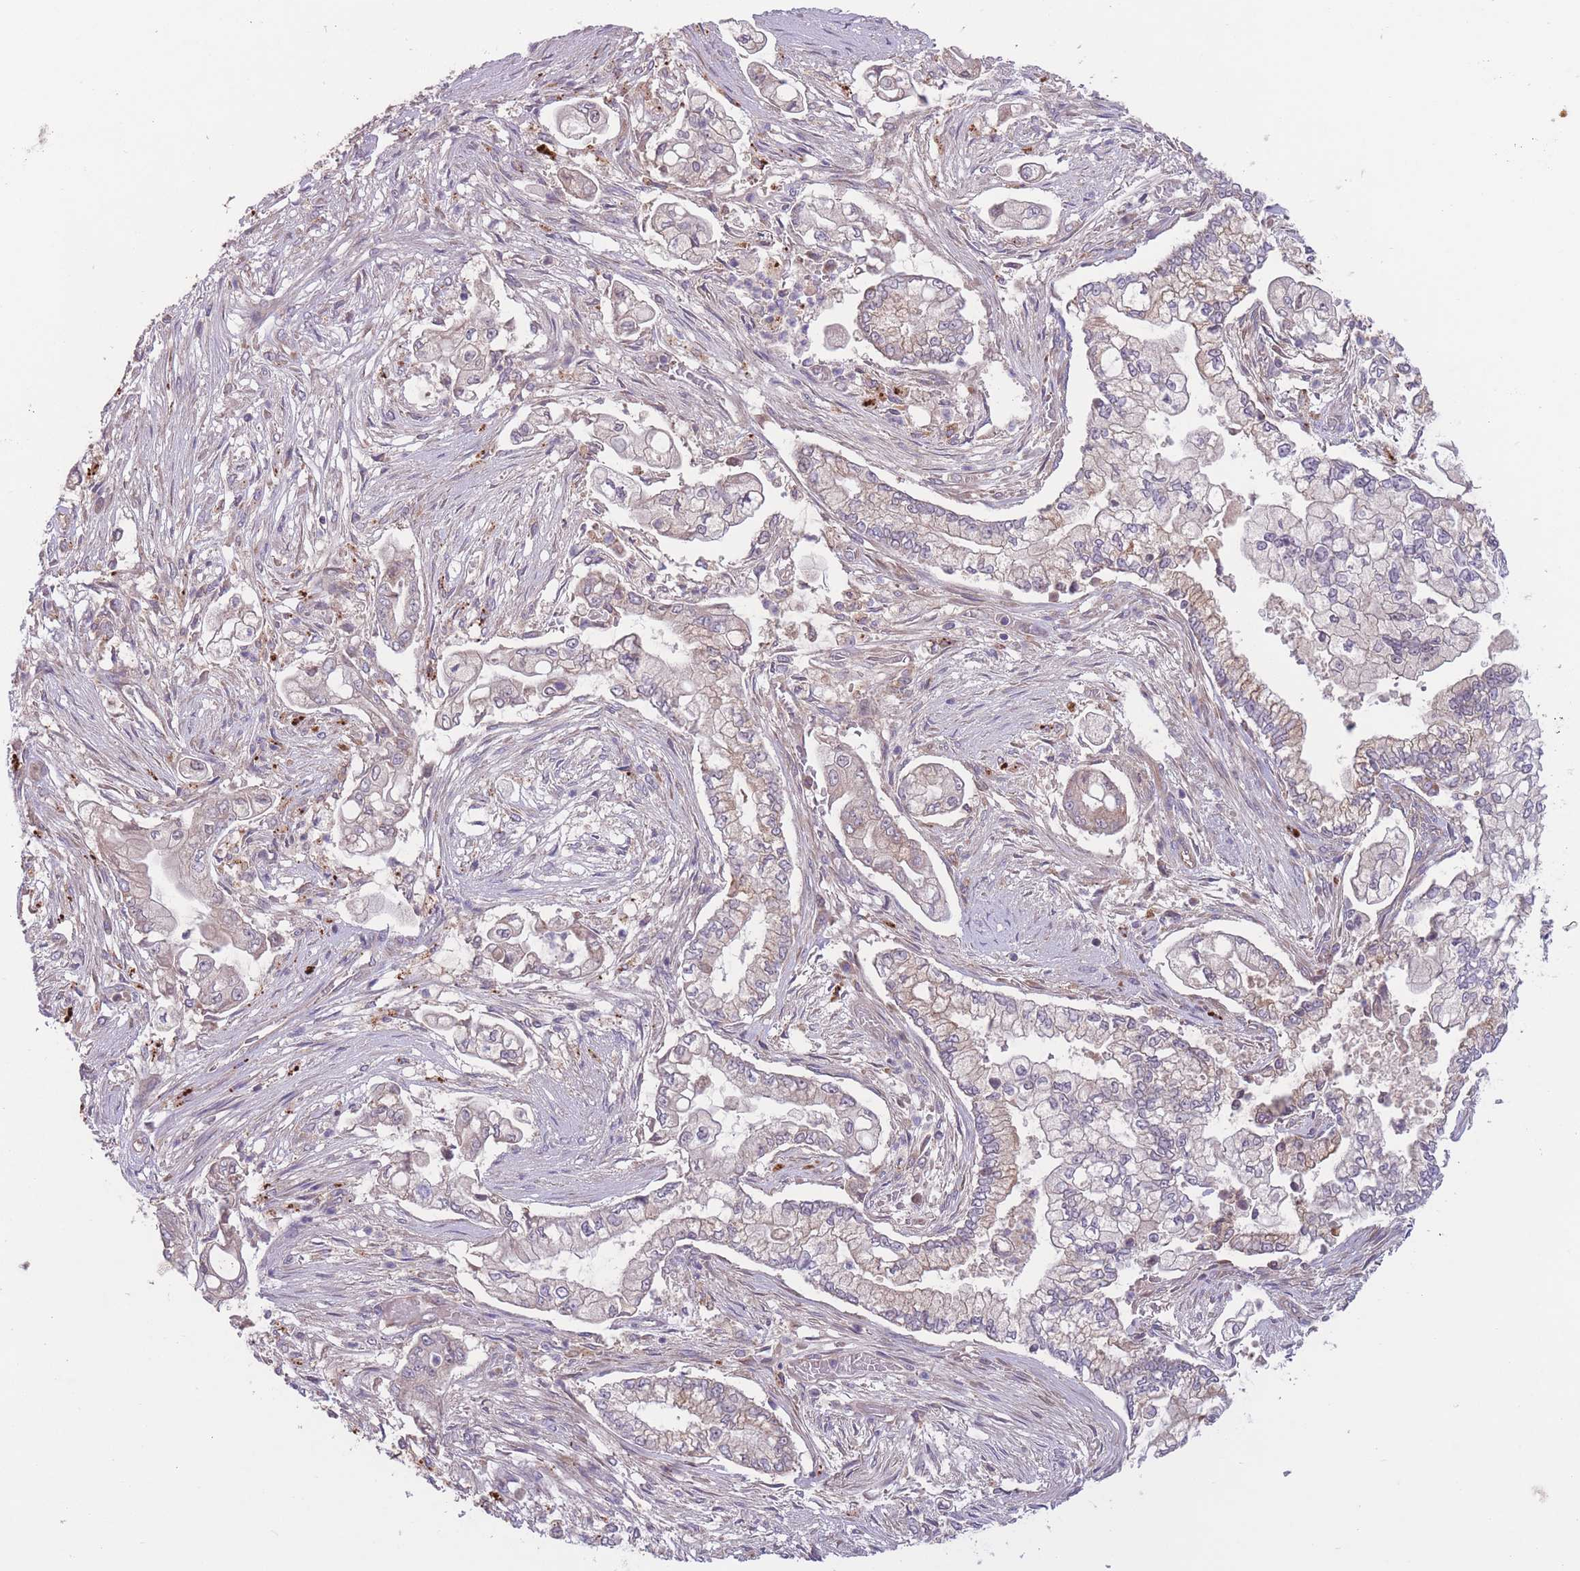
{"staining": {"intensity": "weak", "quantity": "25%-75%", "location": "cytoplasmic/membranous"}, "tissue": "pancreatic cancer", "cell_type": "Tumor cells", "image_type": "cancer", "snomed": [{"axis": "morphology", "description": "Adenocarcinoma, NOS"}, {"axis": "topography", "description": "Pancreas"}], "caption": "Tumor cells demonstrate low levels of weak cytoplasmic/membranous staining in approximately 25%-75% of cells in human adenocarcinoma (pancreatic).", "gene": "ITPKC", "patient": {"sex": "female", "age": 69}}